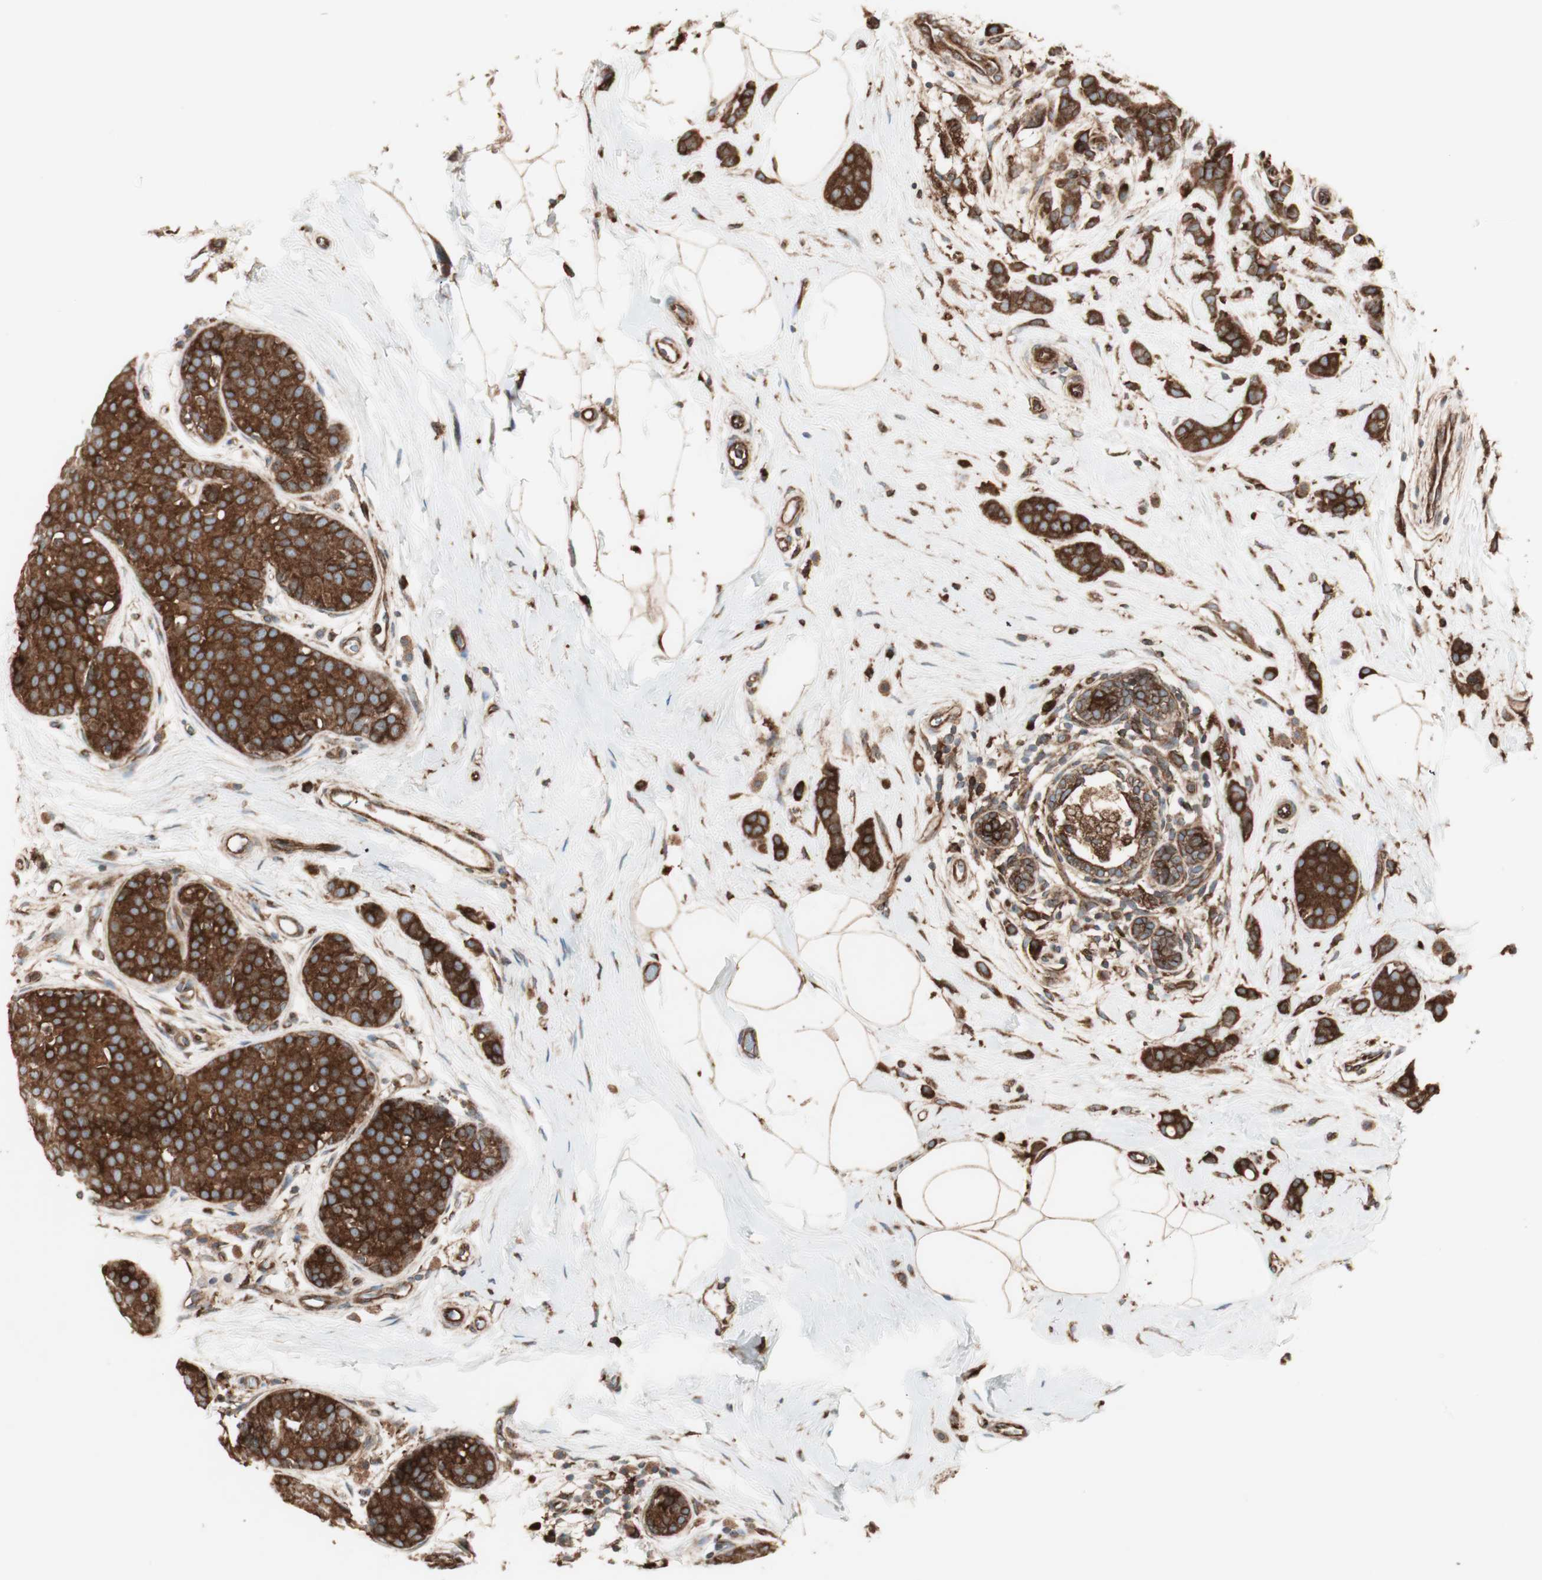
{"staining": {"intensity": "strong", "quantity": ">75%", "location": "cytoplasmic/membranous"}, "tissue": "breast cancer", "cell_type": "Tumor cells", "image_type": "cancer", "snomed": [{"axis": "morphology", "description": "Lobular carcinoma, in situ"}, {"axis": "morphology", "description": "Lobular carcinoma"}, {"axis": "topography", "description": "Breast"}], "caption": "Protein expression analysis of human lobular carcinoma (breast) reveals strong cytoplasmic/membranous expression in approximately >75% of tumor cells.", "gene": "RAB5A", "patient": {"sex": "female", "age": 41}}